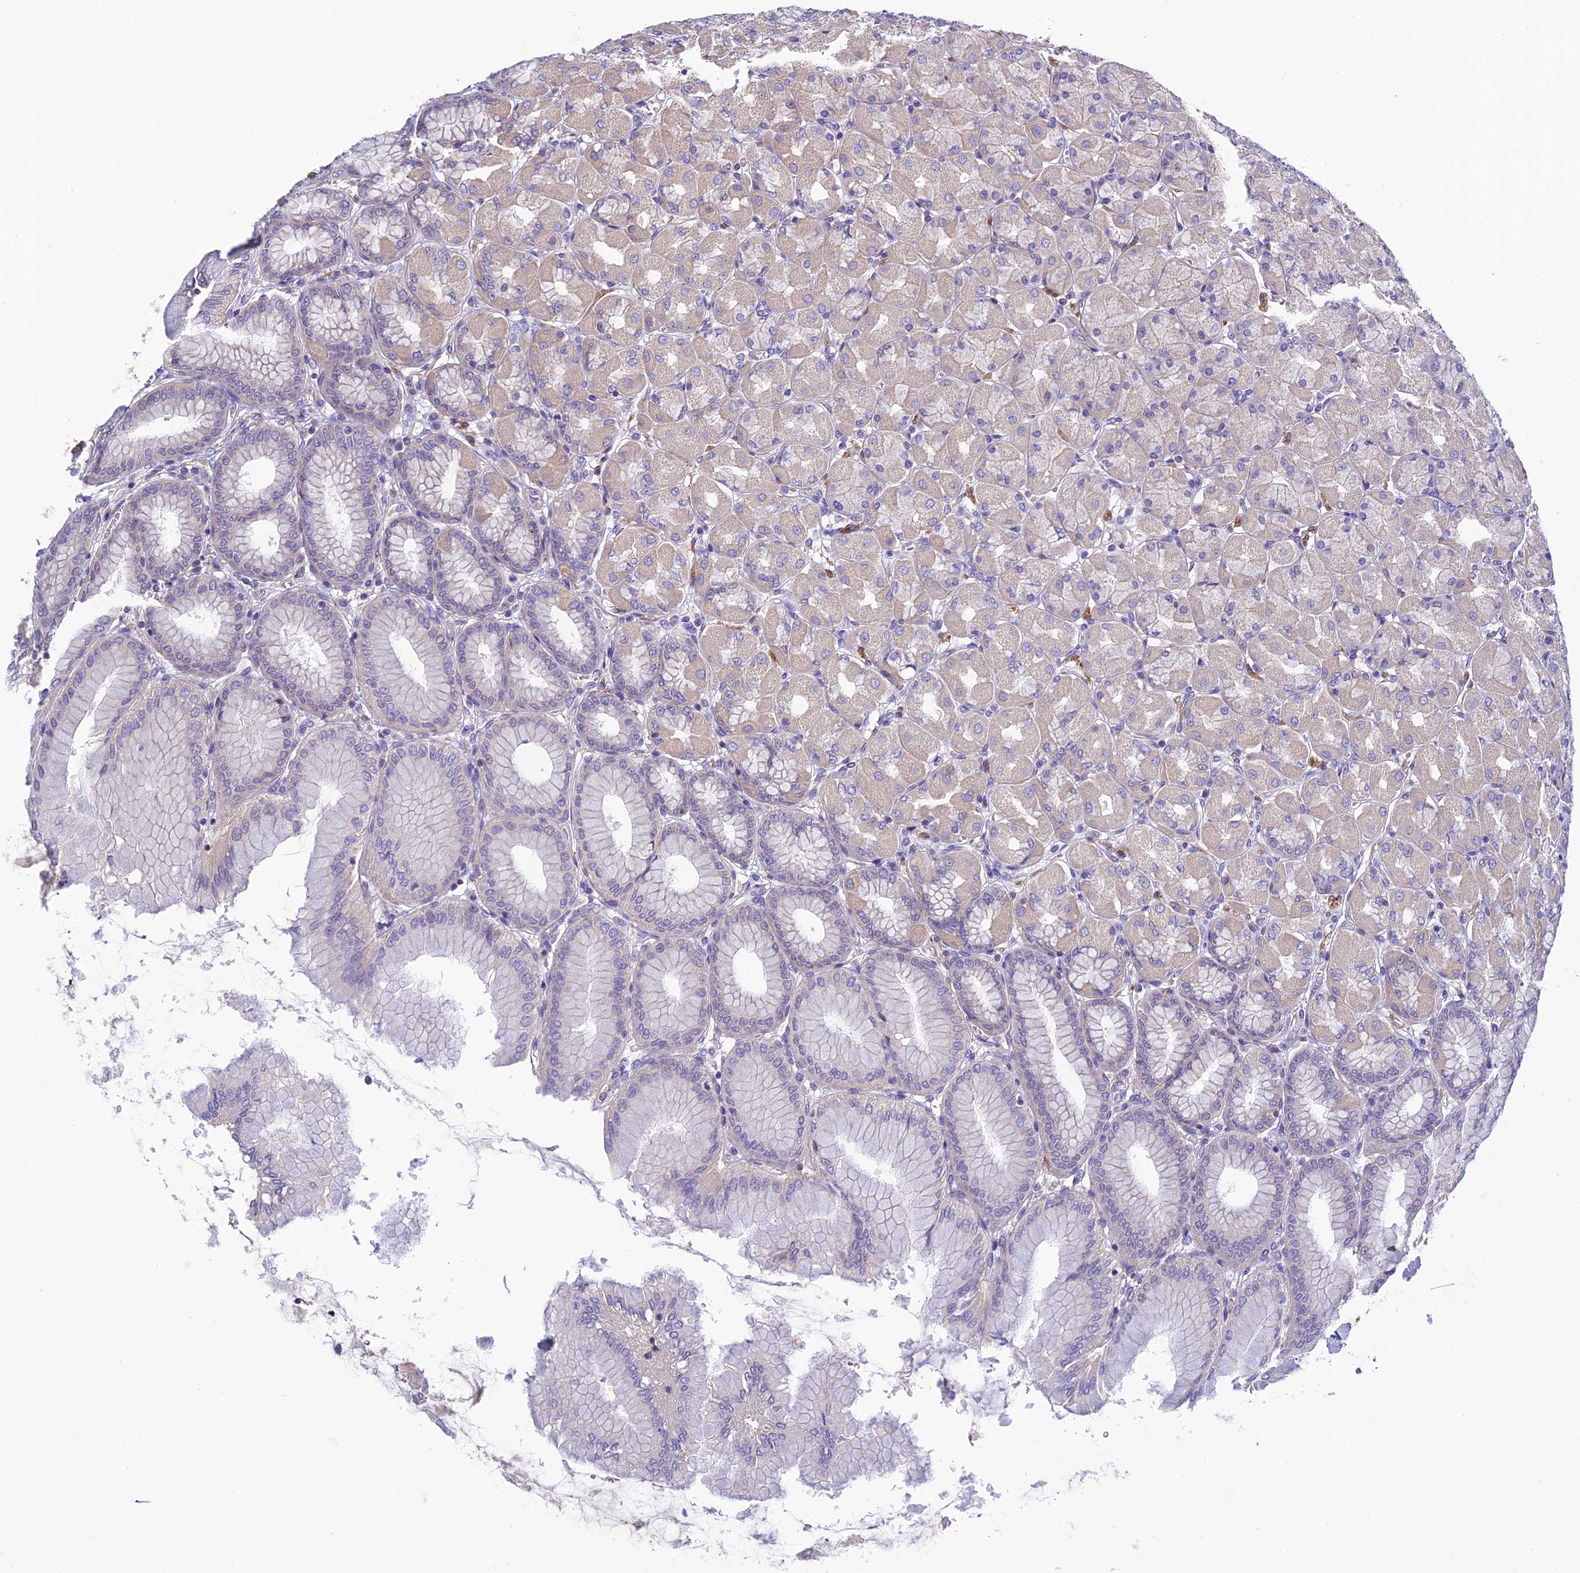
{"staining": {"intensity": "moderate", "quantity": "<25%", "location": "cytoplasmic/membranous"}, "tissue": "stomach", "cell_type": "Glandular cells", "image_type": "normal", "snomed": [{"axis": "morphology", "description": "Normal tissue, NOS"}, {"axis": "topography", "description": "Stomach, upper"}], "caption": "Immunohistochemical staining of unremarkable human stomach demonstrates <25% levels of moderate cytoplasmic/membranous protein expression in about <25% of glandular cells. (DAB IHC with brightfield microscopy, high magnification).", "gene": "FAM178B", "patient": {"sex": "female", "age": 56}}